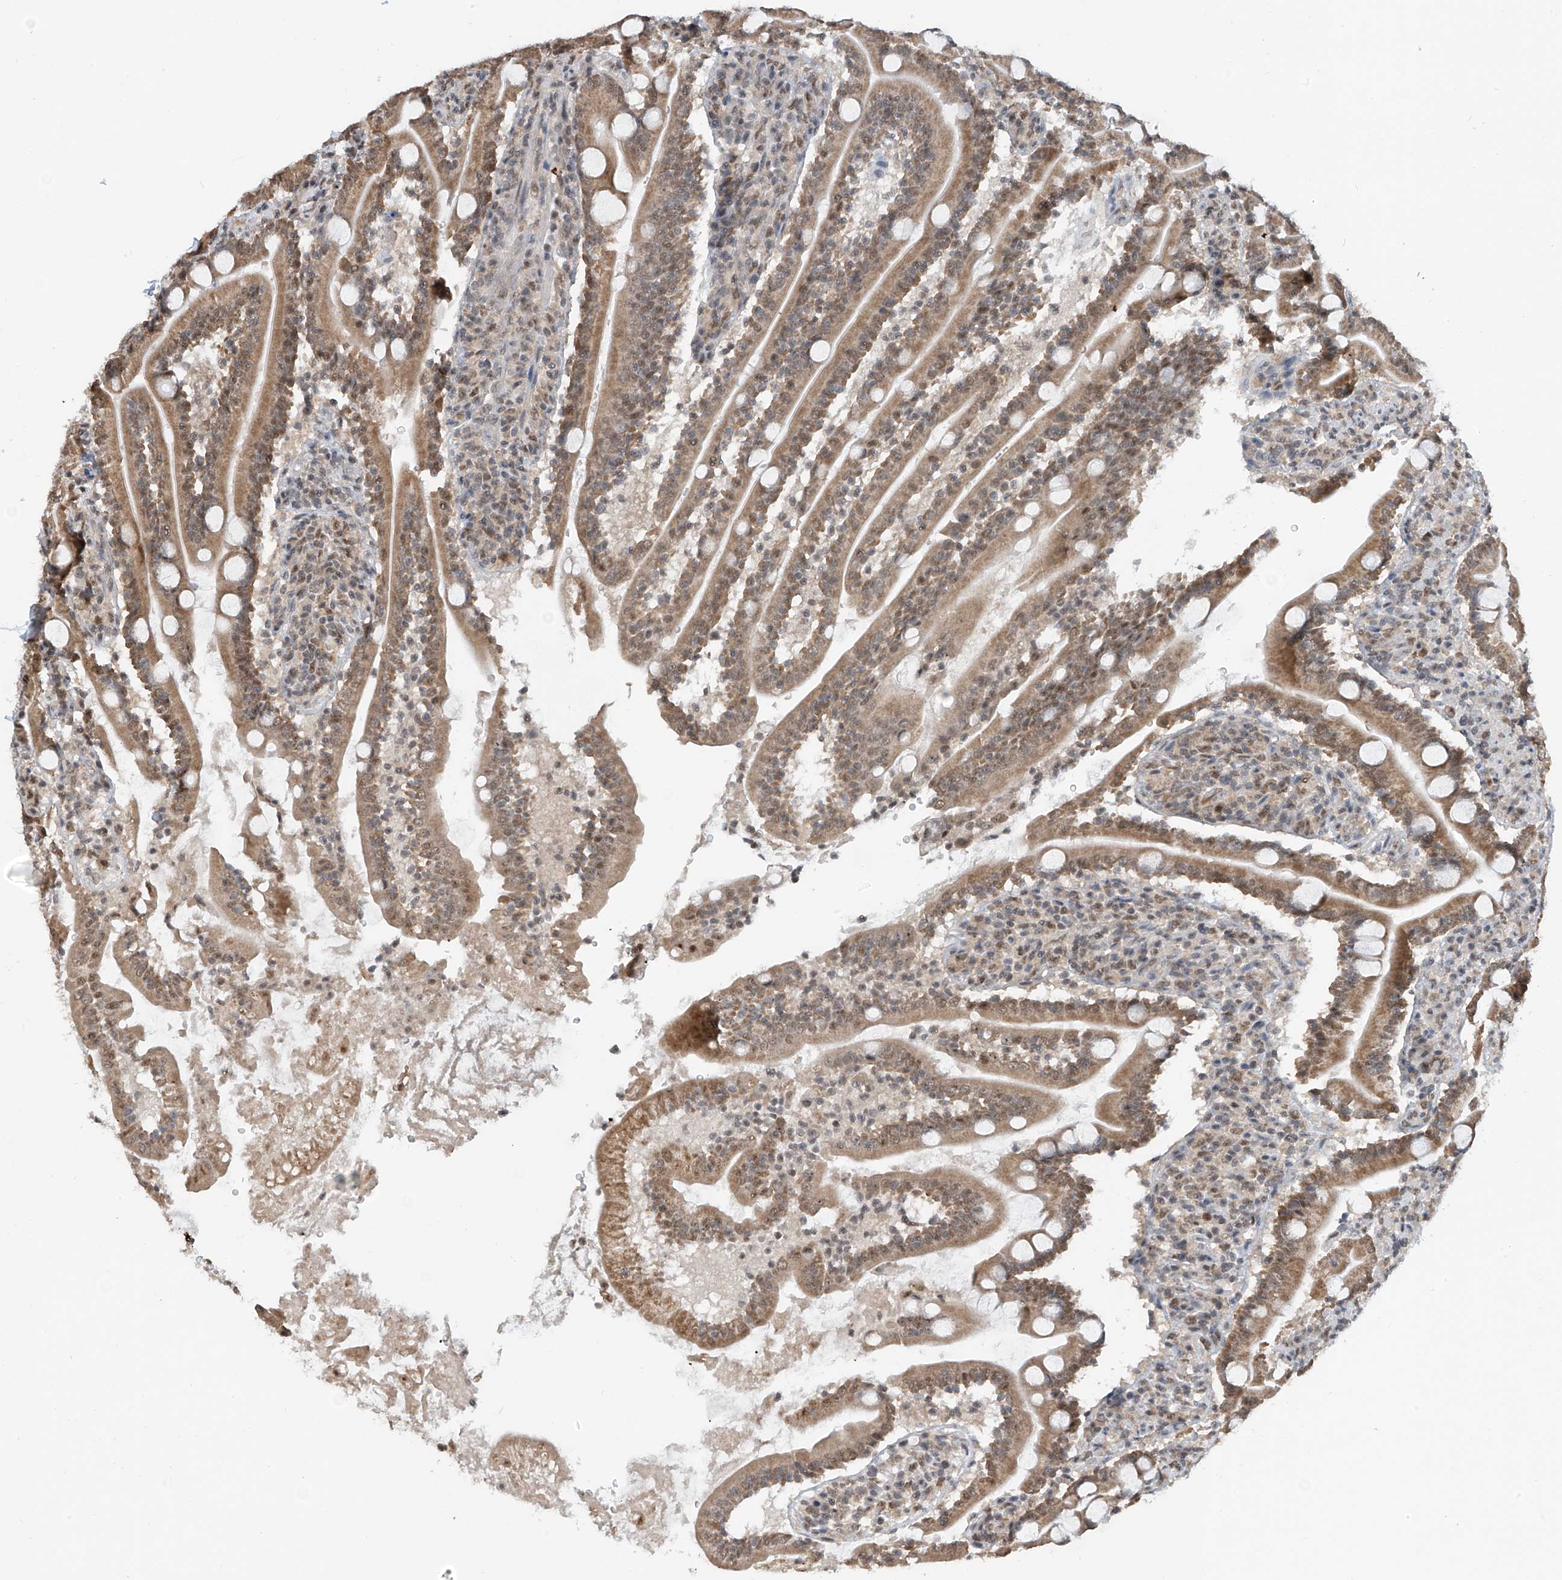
{"staining": {"intensity": "moderate", "quantity": ">75%", "location": "cytoplasmic/membranous,nuclear"}, "tissue": "duodenum", "cell_type": "Glandular cells", "image_type": "normal", "snomed": [{"axis": "morphology", "description": "Normal tissue, NOS"}, {"axis": "topography", "description": "Duodenum"}], "caption": "The immunohistochemical stain shows moderate cytoplasmic/membranous,nuclear staining in glandular cells of normal duodenum. The staining was performed using DAB, with brown indicating positive protein expression. Nuclei are stained blue with hematoxylin.", "gene": "RPAIN", "patient": {"sex": "male", "age": 35}}